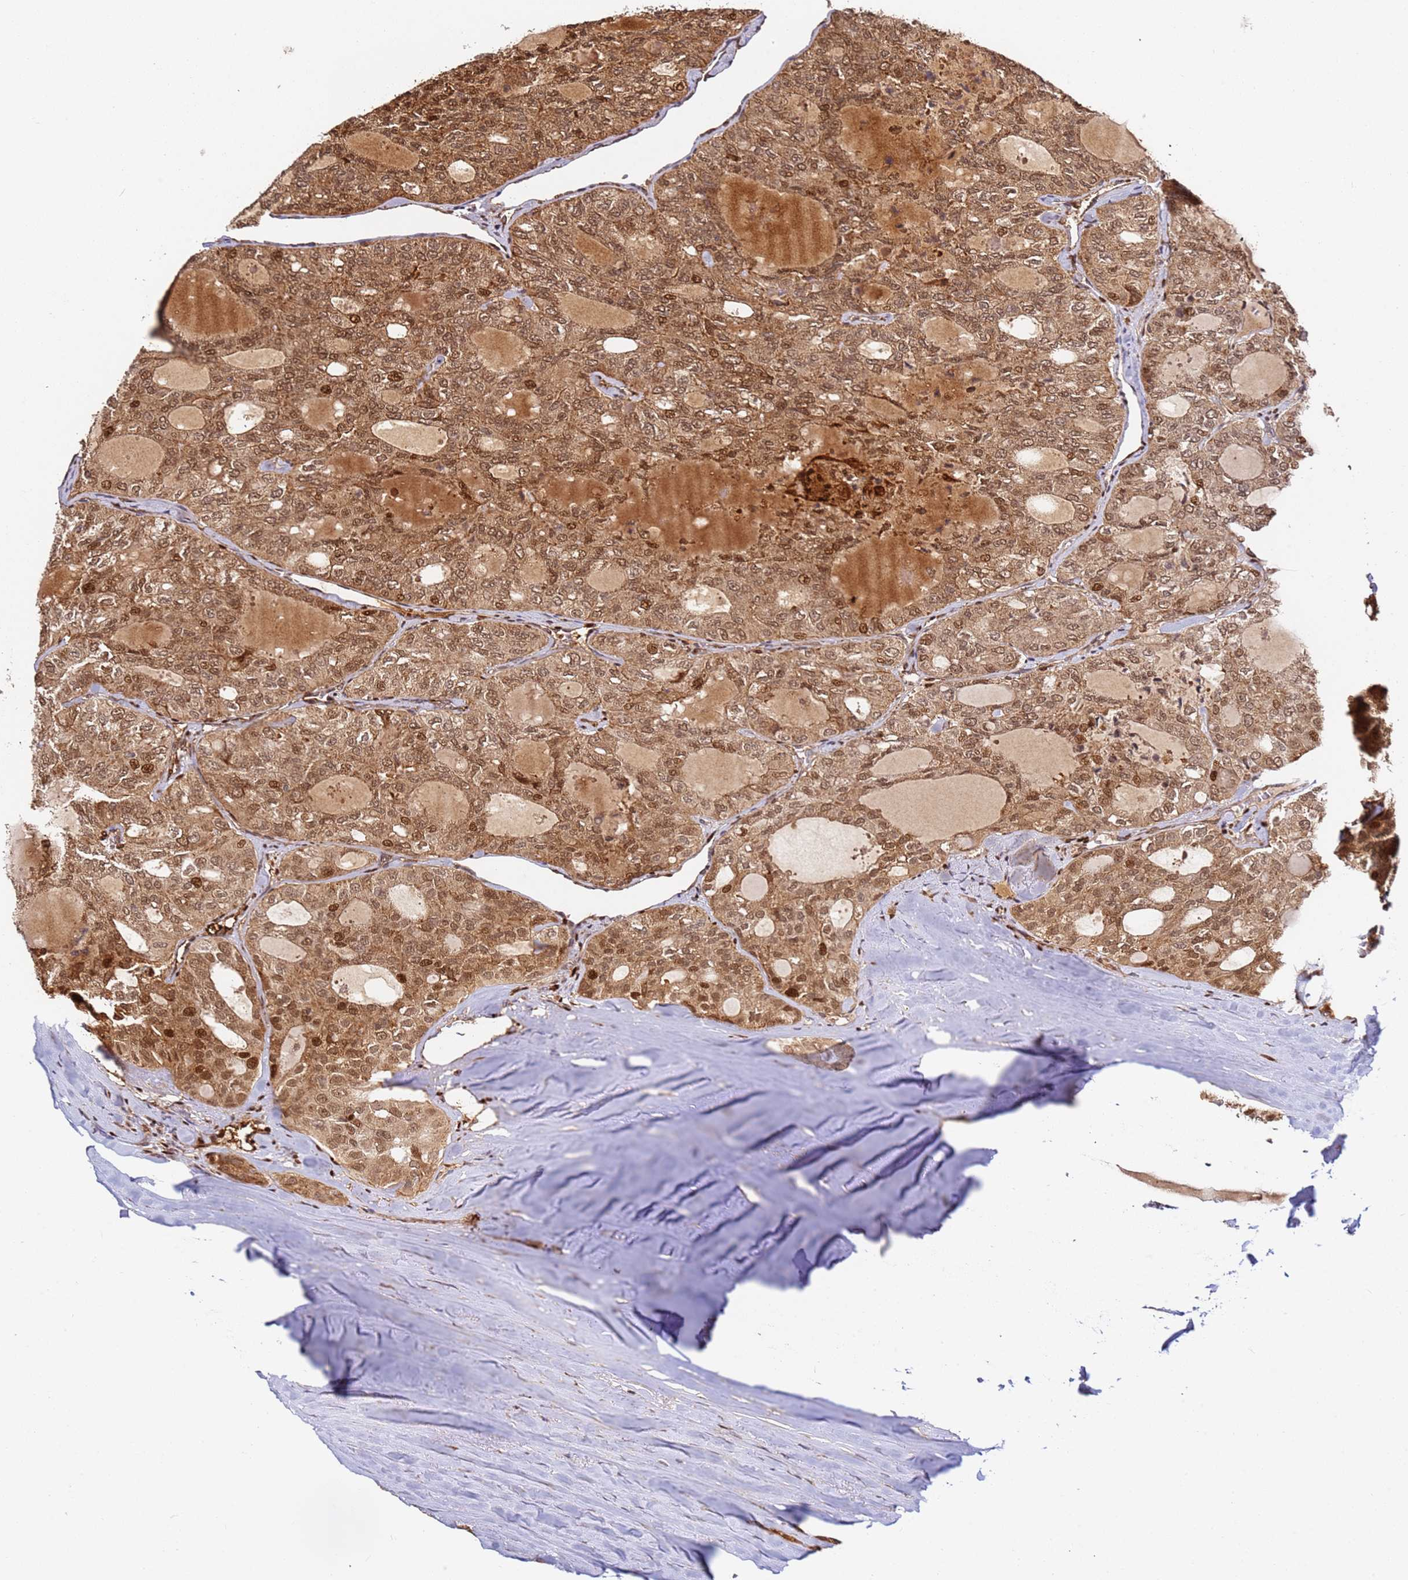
{"staining": {"intensity": "moderate", "quantity": ">75%", "location": "cytoplasmic/membranous,nuclear"}, "tissue": "thyroid cancer", "cell_type": "Tumor cells", "image_type": "cancer", "snomed": [{"axis": "morphology", "description": "Follicular adenoma carcinoma, NOS"}, {"axis": "topography", "description": "Thyroid gland"}], "caption": "A brown stain shows moderate cytoplasmic/membranous and nuclear positivity of a protein in thyroid cancer (follicular adenoma carcinoma) tumor cells.", "gene": "SMOX", "patient": {"sex": "male", "age": 75}}